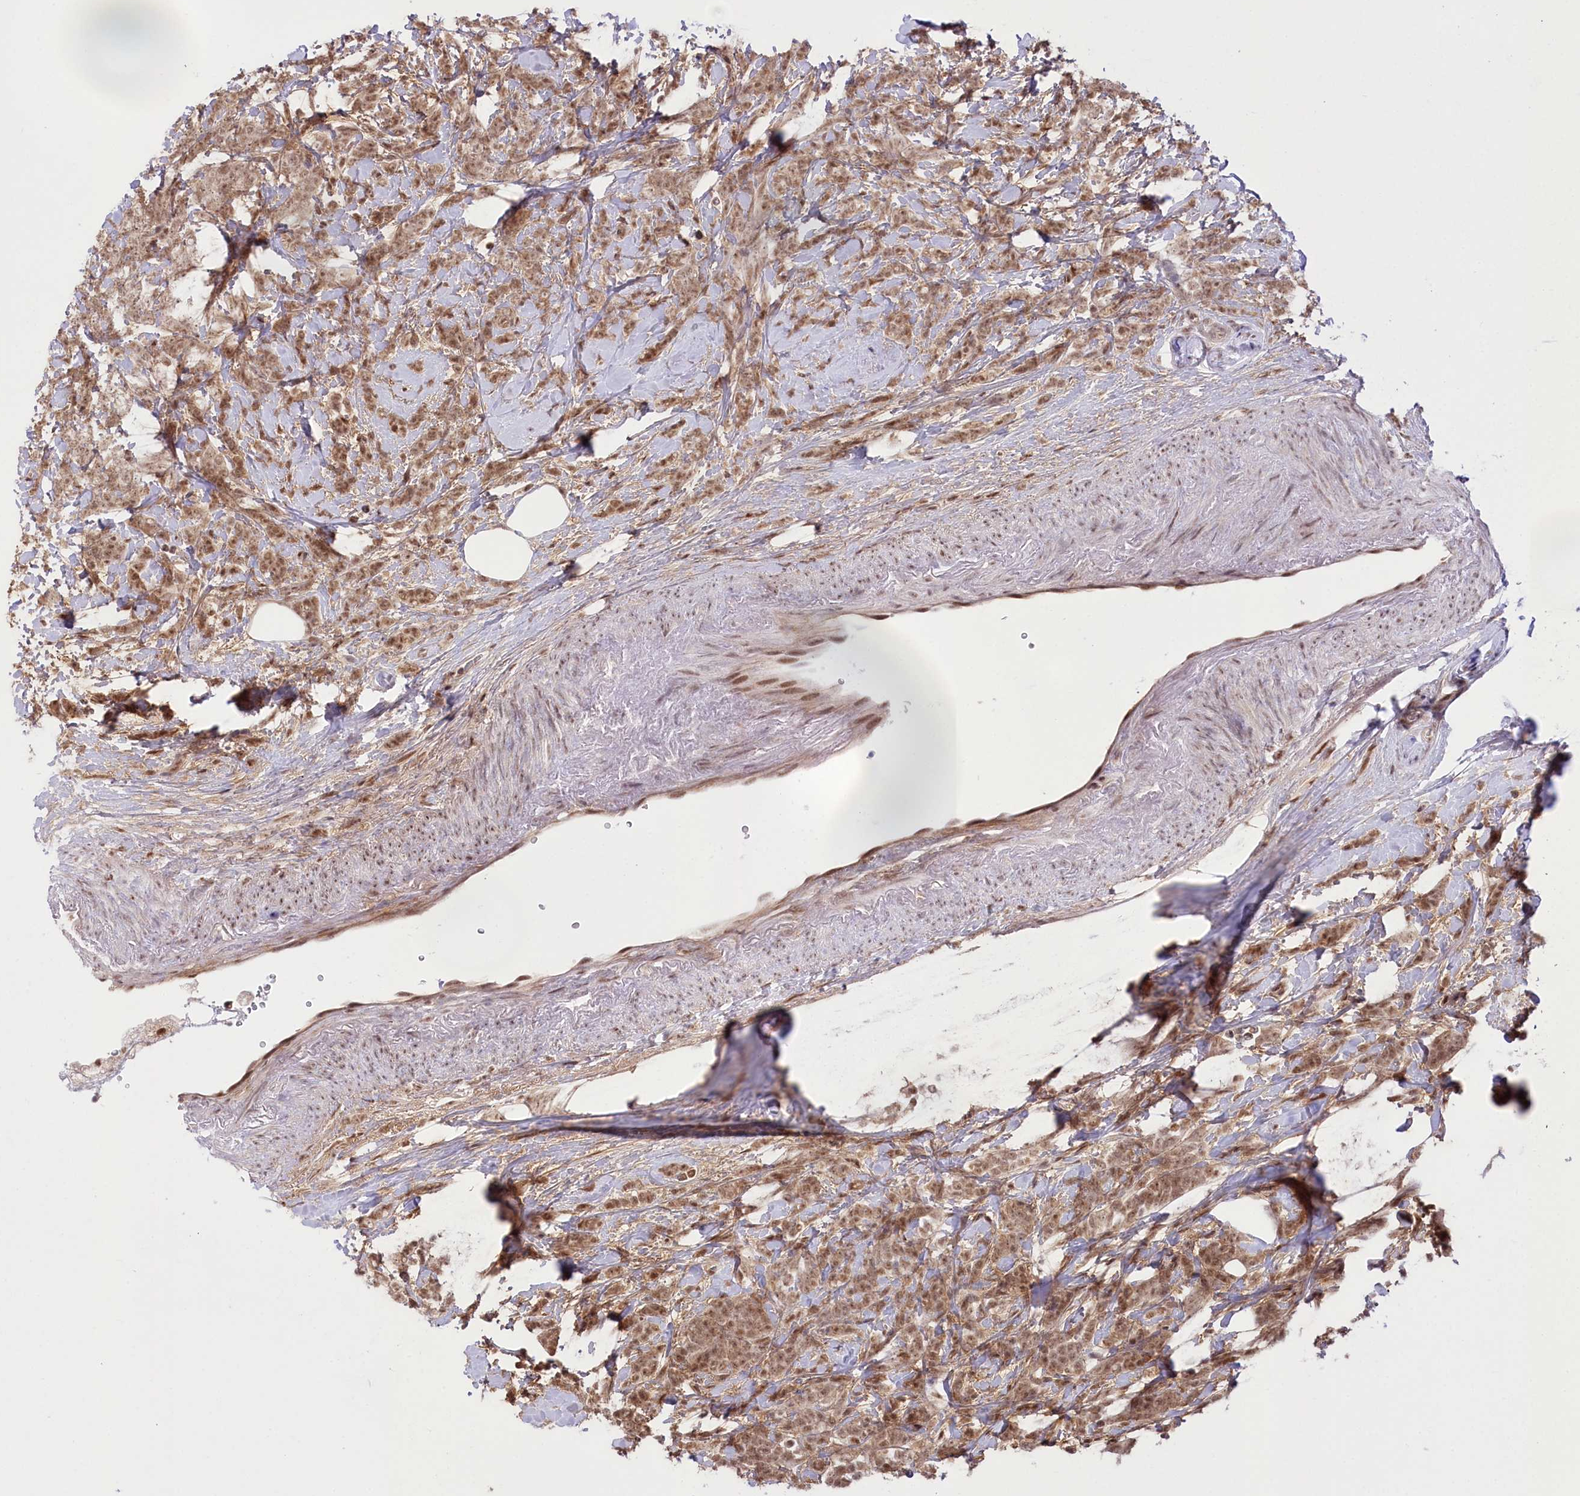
{"staining": {"intensity": "moderate", "quantity": ">75%", "location": "cytoplasmic/membranous,nuclear"}, "tissue": "breast cancer", "cell_type": "Tumor cells", "image_type": "cancer", "snomed": [{"axis": "morphology", "description": "Lobular carcinoma"}, {"axis": "topography", "description": "Breast"}], "caption": "A medium amount of moderate cytoplasmic/membranous and nuclear expression is seen in approximately >75% of tumor cells in breast cancer tissue.", "gene": "ZMAT2", "patient": {"sex": "female", "age": 58}}